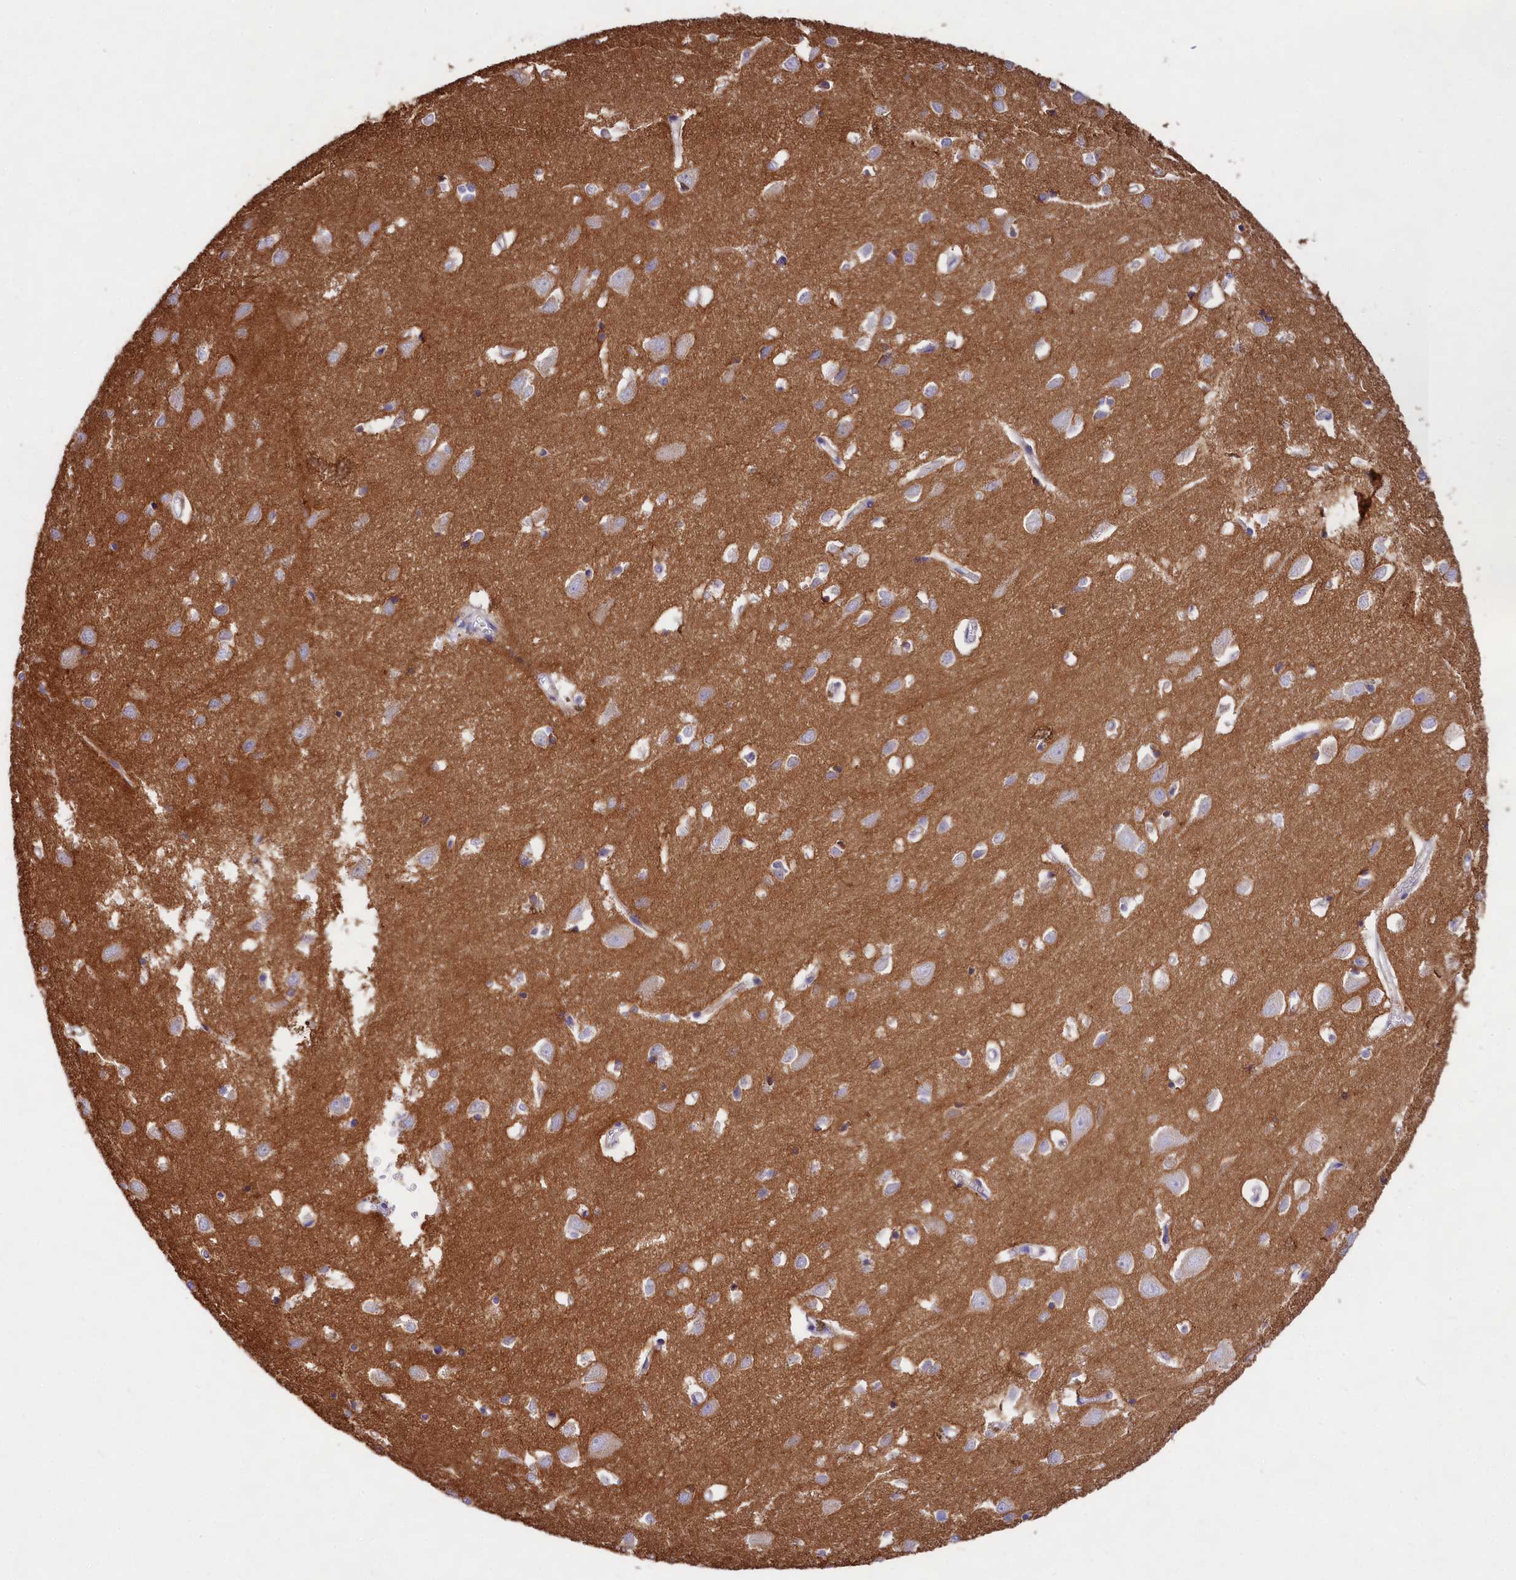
{"staining": {"intensity": "negative", "quantity": "none", "location": "none"}, "tissue": "cerebral cortex", "cell_type": "Endothelial cells", "image_type": "normal", "snomed": [{"axis": "morphology", "description": "Normal tissue, NOS"}, {"axis": "topography", "description": "Cerebral cortex"}], "caption": "Endothelial cells show no significant expression in unremarkable cerebral cortex.", "gene": "PPP1R13L", "patient": {"sex": "female", "age": 64}}